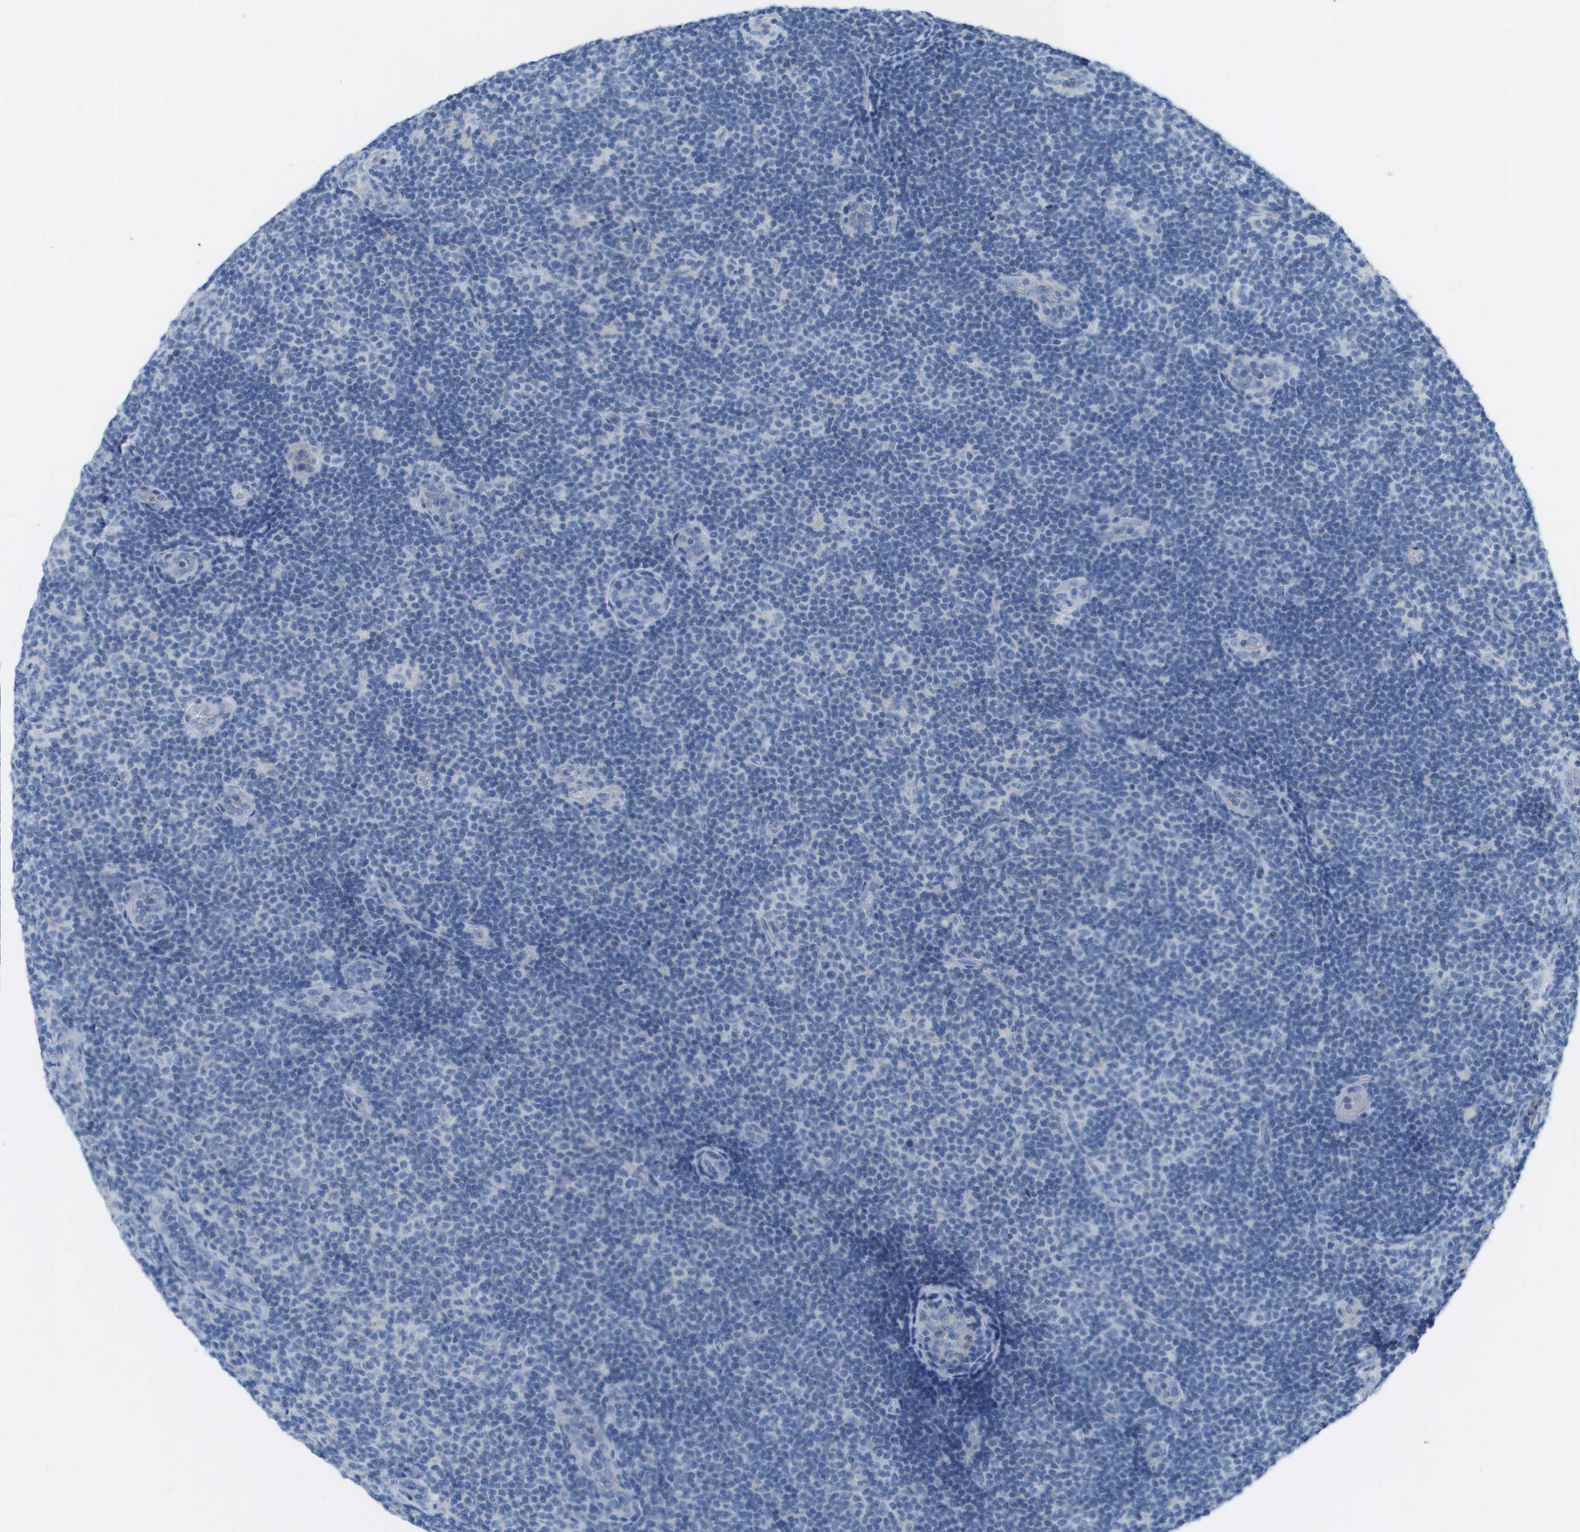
{"staining": {"intensity": "negative", "quantity": "none", "location": "none"}, "tissue": "lymphoma", "cell_type": "Tumor cells", "image_type": "cancer", "snomed": [{"axis": "morphology", "description": "Malignant lymphoma, non-Hodgkin's type, Low grade"}, {"axis": "topography", "description": "Lymph node"}], "caption": "DAB (3,3'-diaminobenzidine) immunohistochemical staining of lymphoma exhibits no significant expression in tumor cells.", "gene": "CD46", "patient": {"sex": "male", "age": 83}}